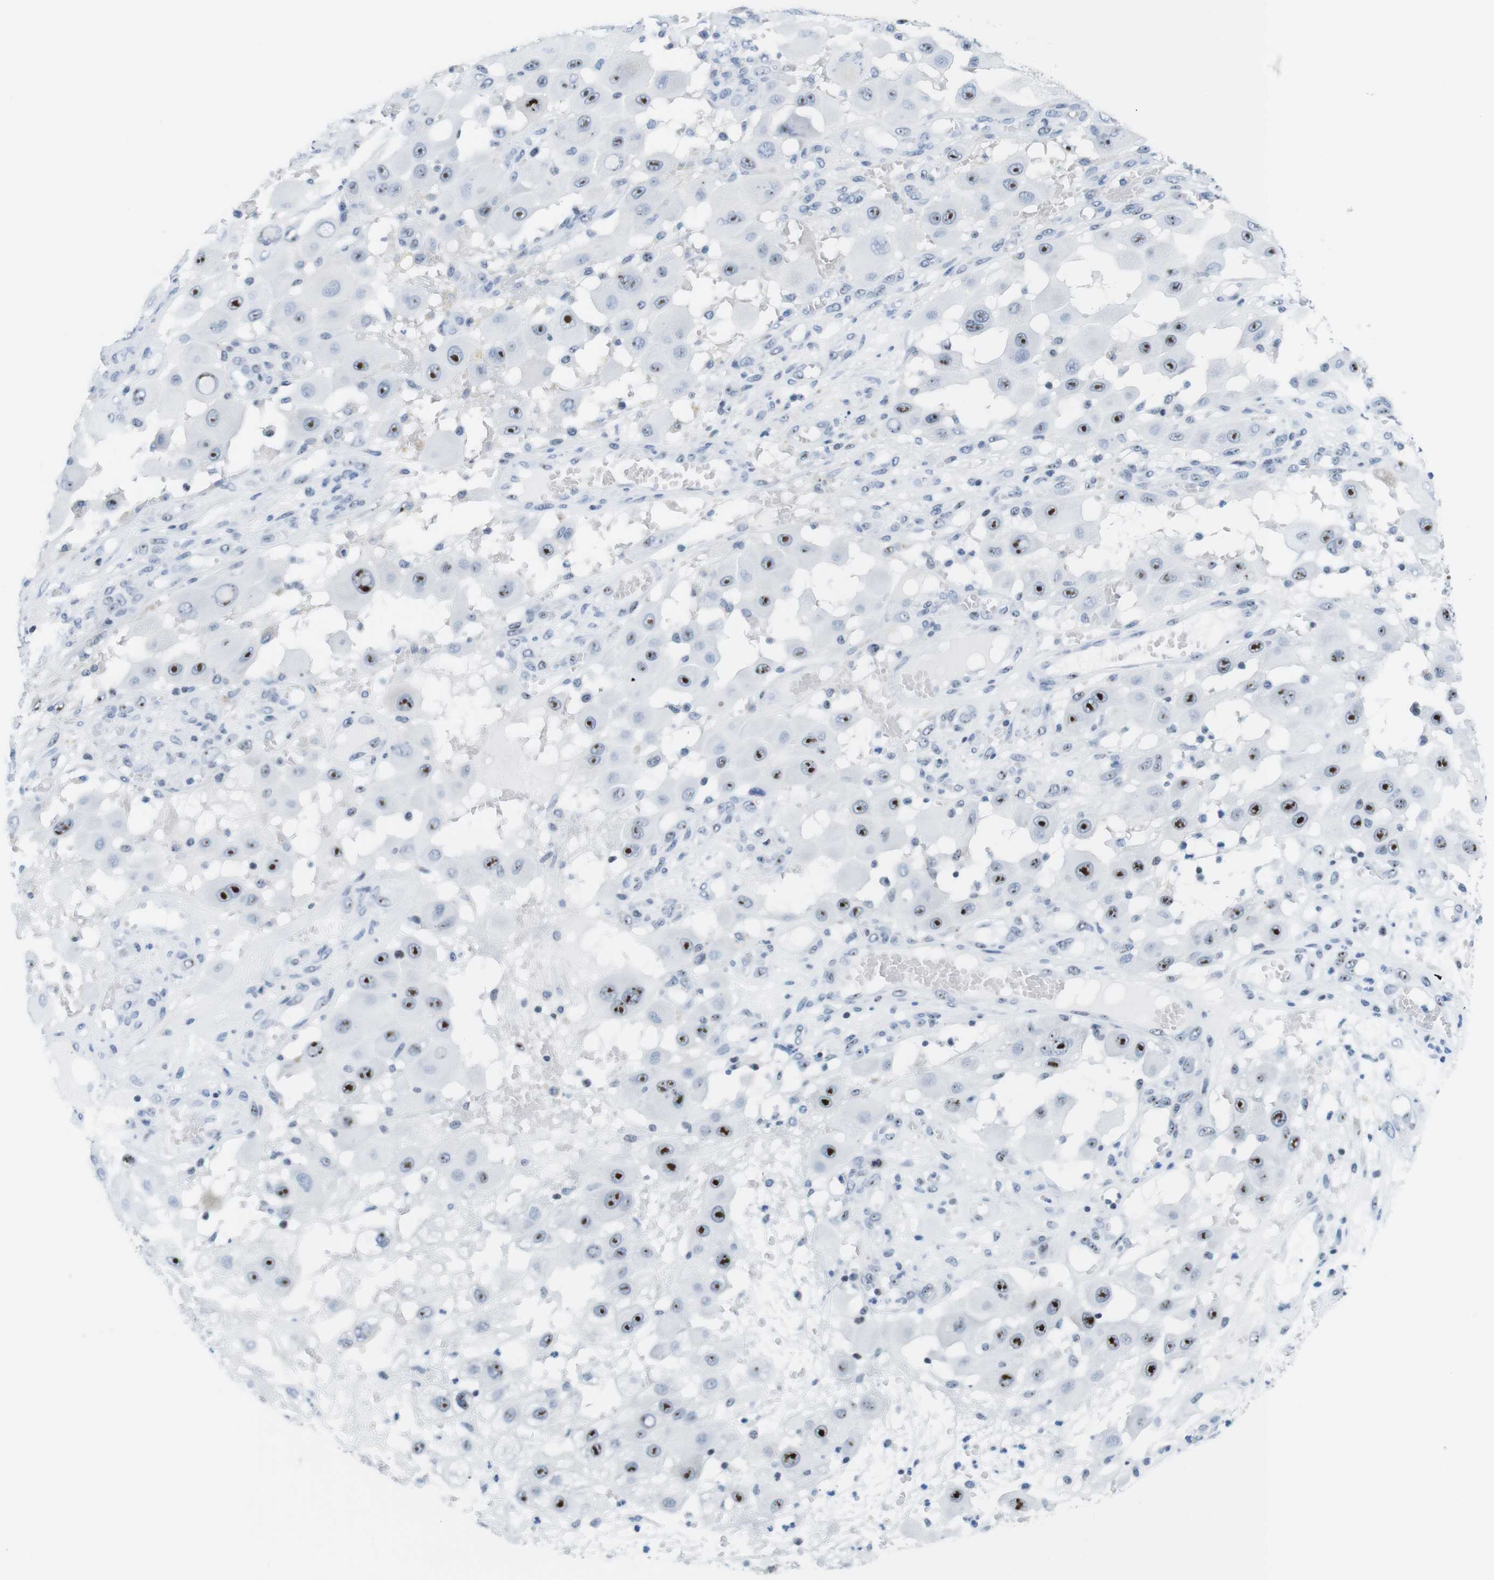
{"staining": {"intensity": "strong", "quantity": "25%-75%", "location": "nuclear"}, "tissue": "melanoma", "cell_type": "Tumor cells", "image_type": "cancer", "snomed": [{"axis": "morphology", "description": "Malignant melanoma, NOS"}, {"axis": "topography", "description": "Skin"}], "caption": "A brown stain shows strong nuclear staining of a protein in human melanoma tumor cells. (brown staining indicates protein expression, while blue staining denotes nuclei).", "gene": "NIFK", "patient": {"sex": "female", "age": 81}}